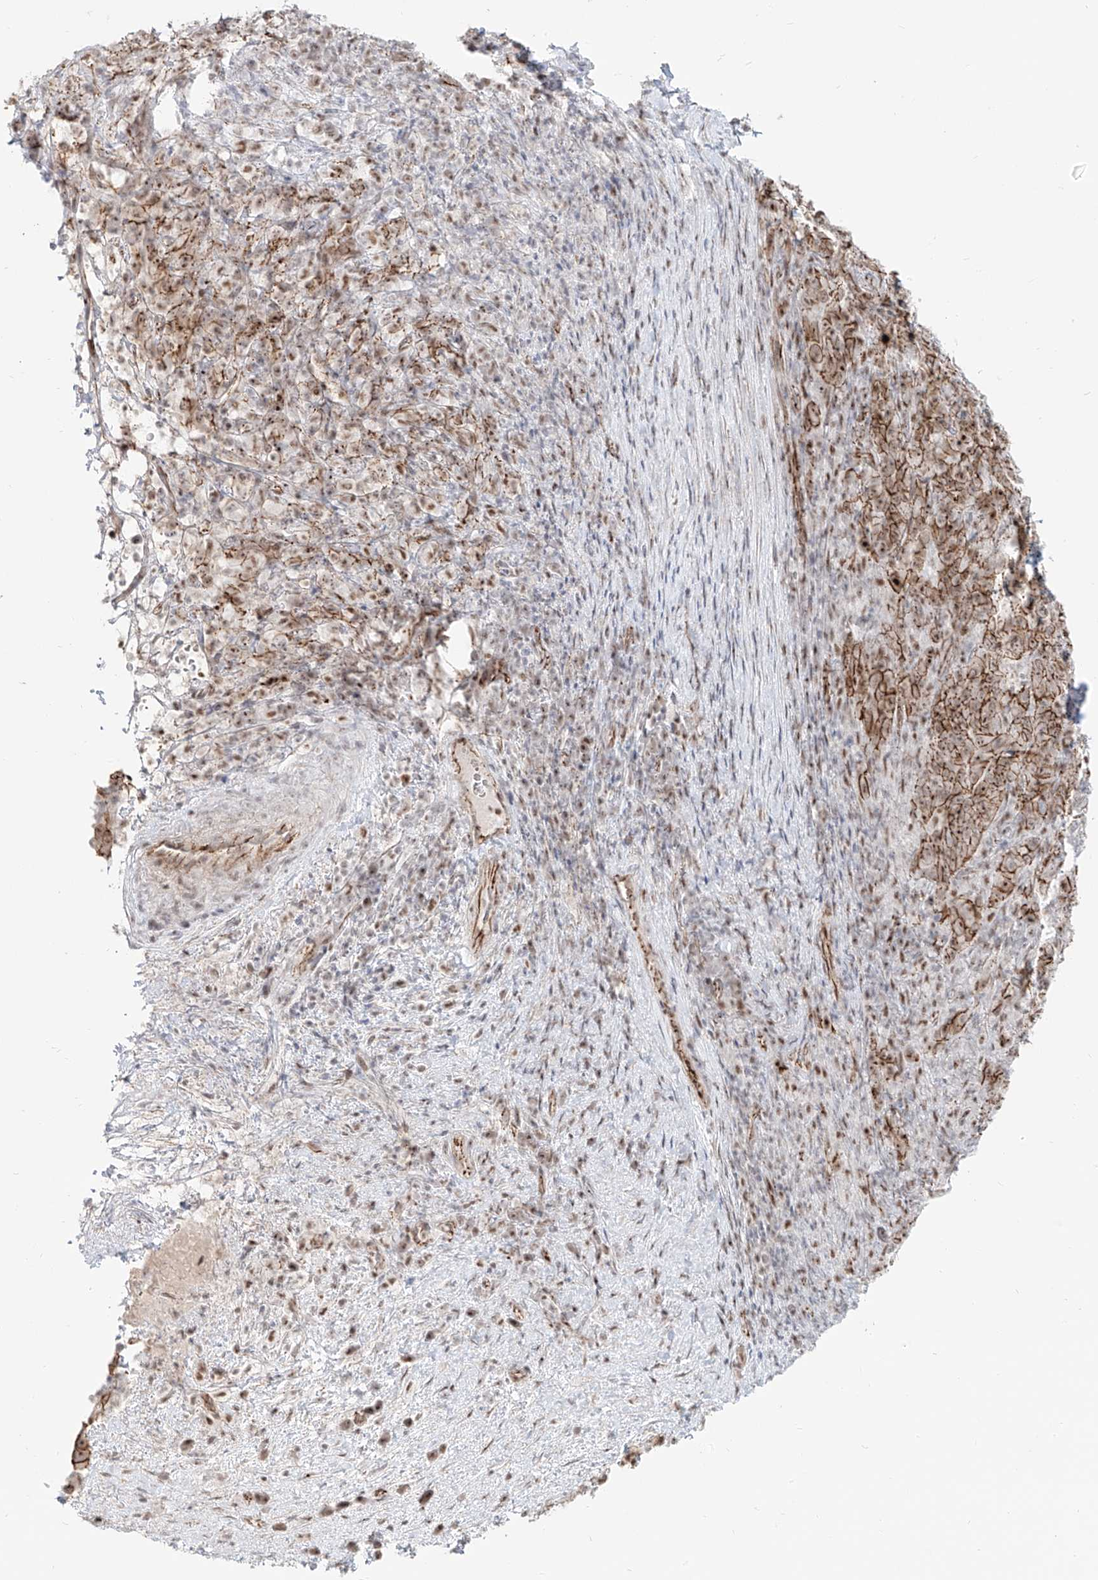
{"staining": {"intensity": "strong", "quantity": ">75%", "location": "cytoplasmic/membranous,nuclear"}, "tissue": "pancreatic cancer", "cell_type": "Tumor cells", "image_type": "cancer", "snomed": [{"axis": "morphology", "description": "Adenocarcinoma, NOS"}, {"axis": "topography", "description": "Pancreas"}], "caption": "Tumor cells reveal strong cytoplasmic/membranous and nuclear staining in approximately >75% of cells in pancreatic adenocarcinoma.", "gene": "ZNF710", "patient": {"sex": "male", "age": 63}}